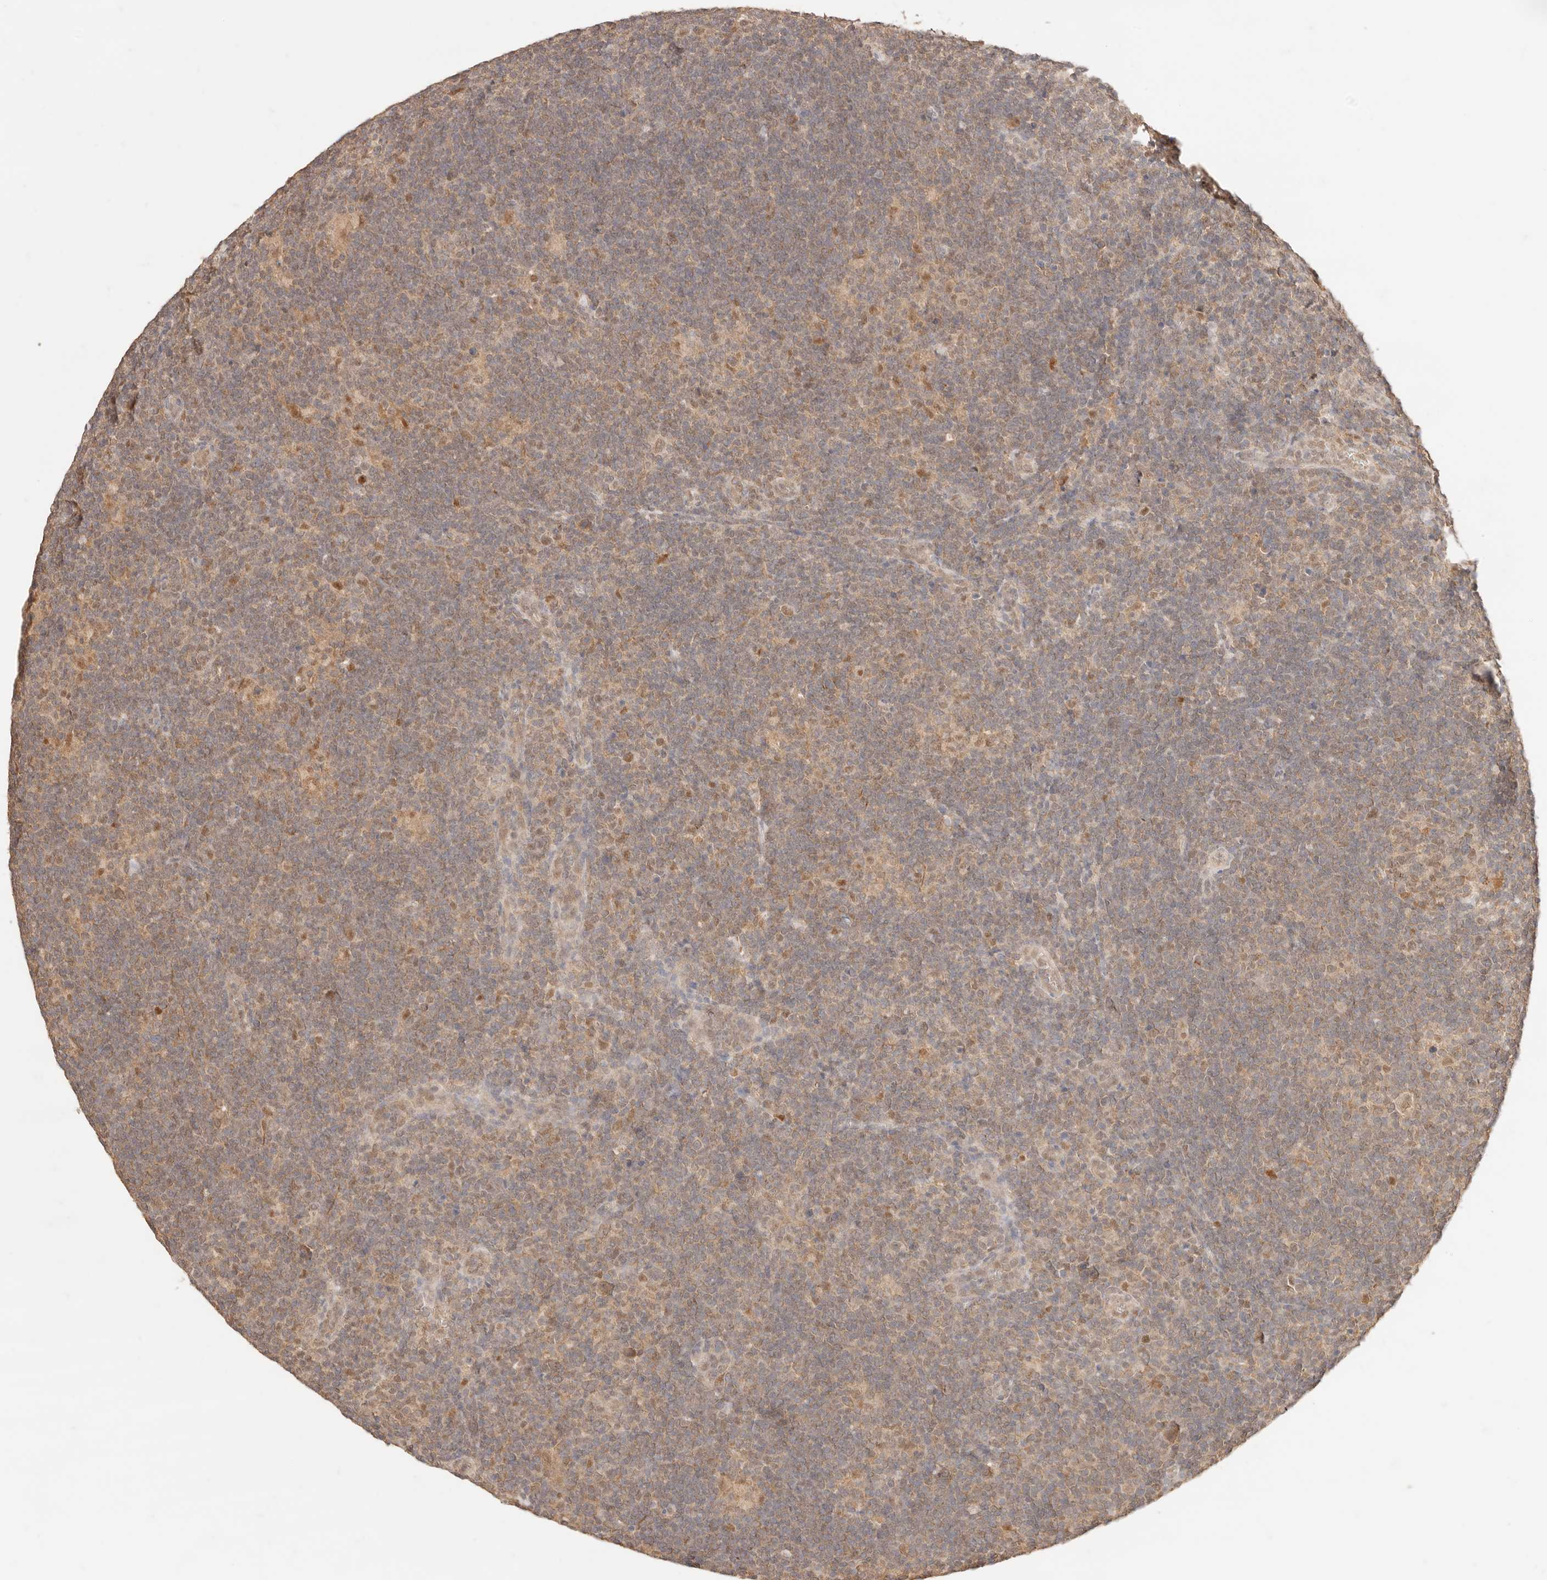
{"staining": {"intensity": "moderate", "quantity": "25%-75%", "location": "cytoplasmic/membranous,nuclear"}, "tissue": "lymphoma", "cell_type": "Tumor cells", "image_type": "cancer", "snomed": [{"axis": "morphology", "description": "Hodgkin's disease, NOS"}, {"axis": "topography", "description": "Lymph node"}], "caption": "Moderate cytoplasmic/membranous and nuclear positivity is identified in about 25%-75% of tumor cells in Hodgkin's disease. (DAB (3,3'-diaminobenzidine) IHC with brightfield microscopy, high magnification).", "gene": "TRIM11", "patient": {"sex": "female", "age": 57}}